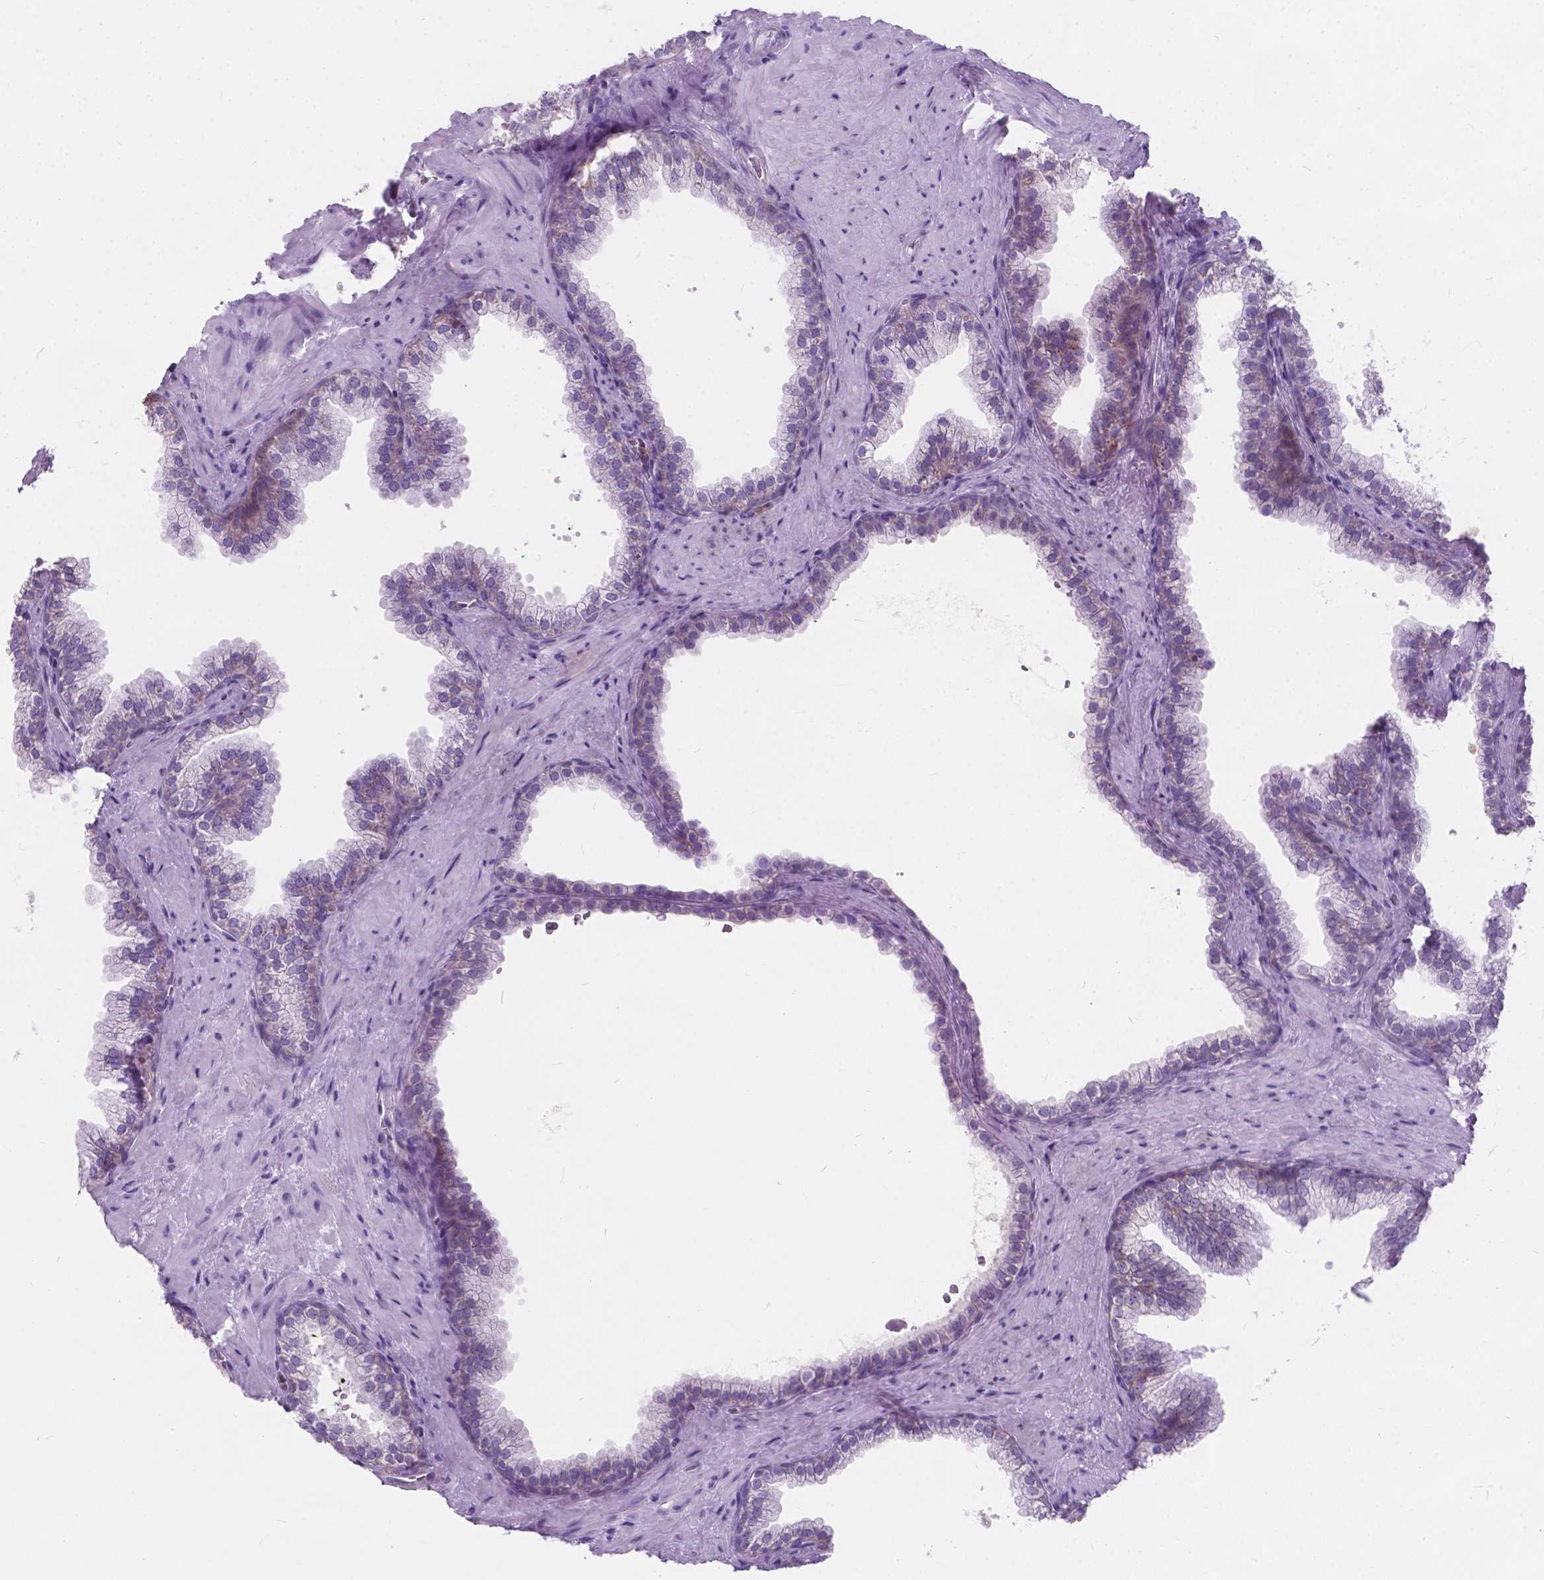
{"staining": {"intensity": "weak", "quantity": "25%-75%", "location": "cytoplasmic/membranous"}, "tissue": "prostate", "cell_type": "Glandular cells", "image_type": "normal", "snomed": [{"axis": "morphology", "description": "Normal tissue, NOS"}, {"axis": "topography", "description": "Prostate"}], "caption": "This histopathology image demonstrates unremarkable prostate stained with immunohistochemistry (IHC) to label a protein in brown. The cytoplasmic/membranous of glandular cells show weak positivity for the protein. Nuclei are counter-stained blue.", "gene": "KIAA0040", "patient": {"sex": "male", "age": 79}}